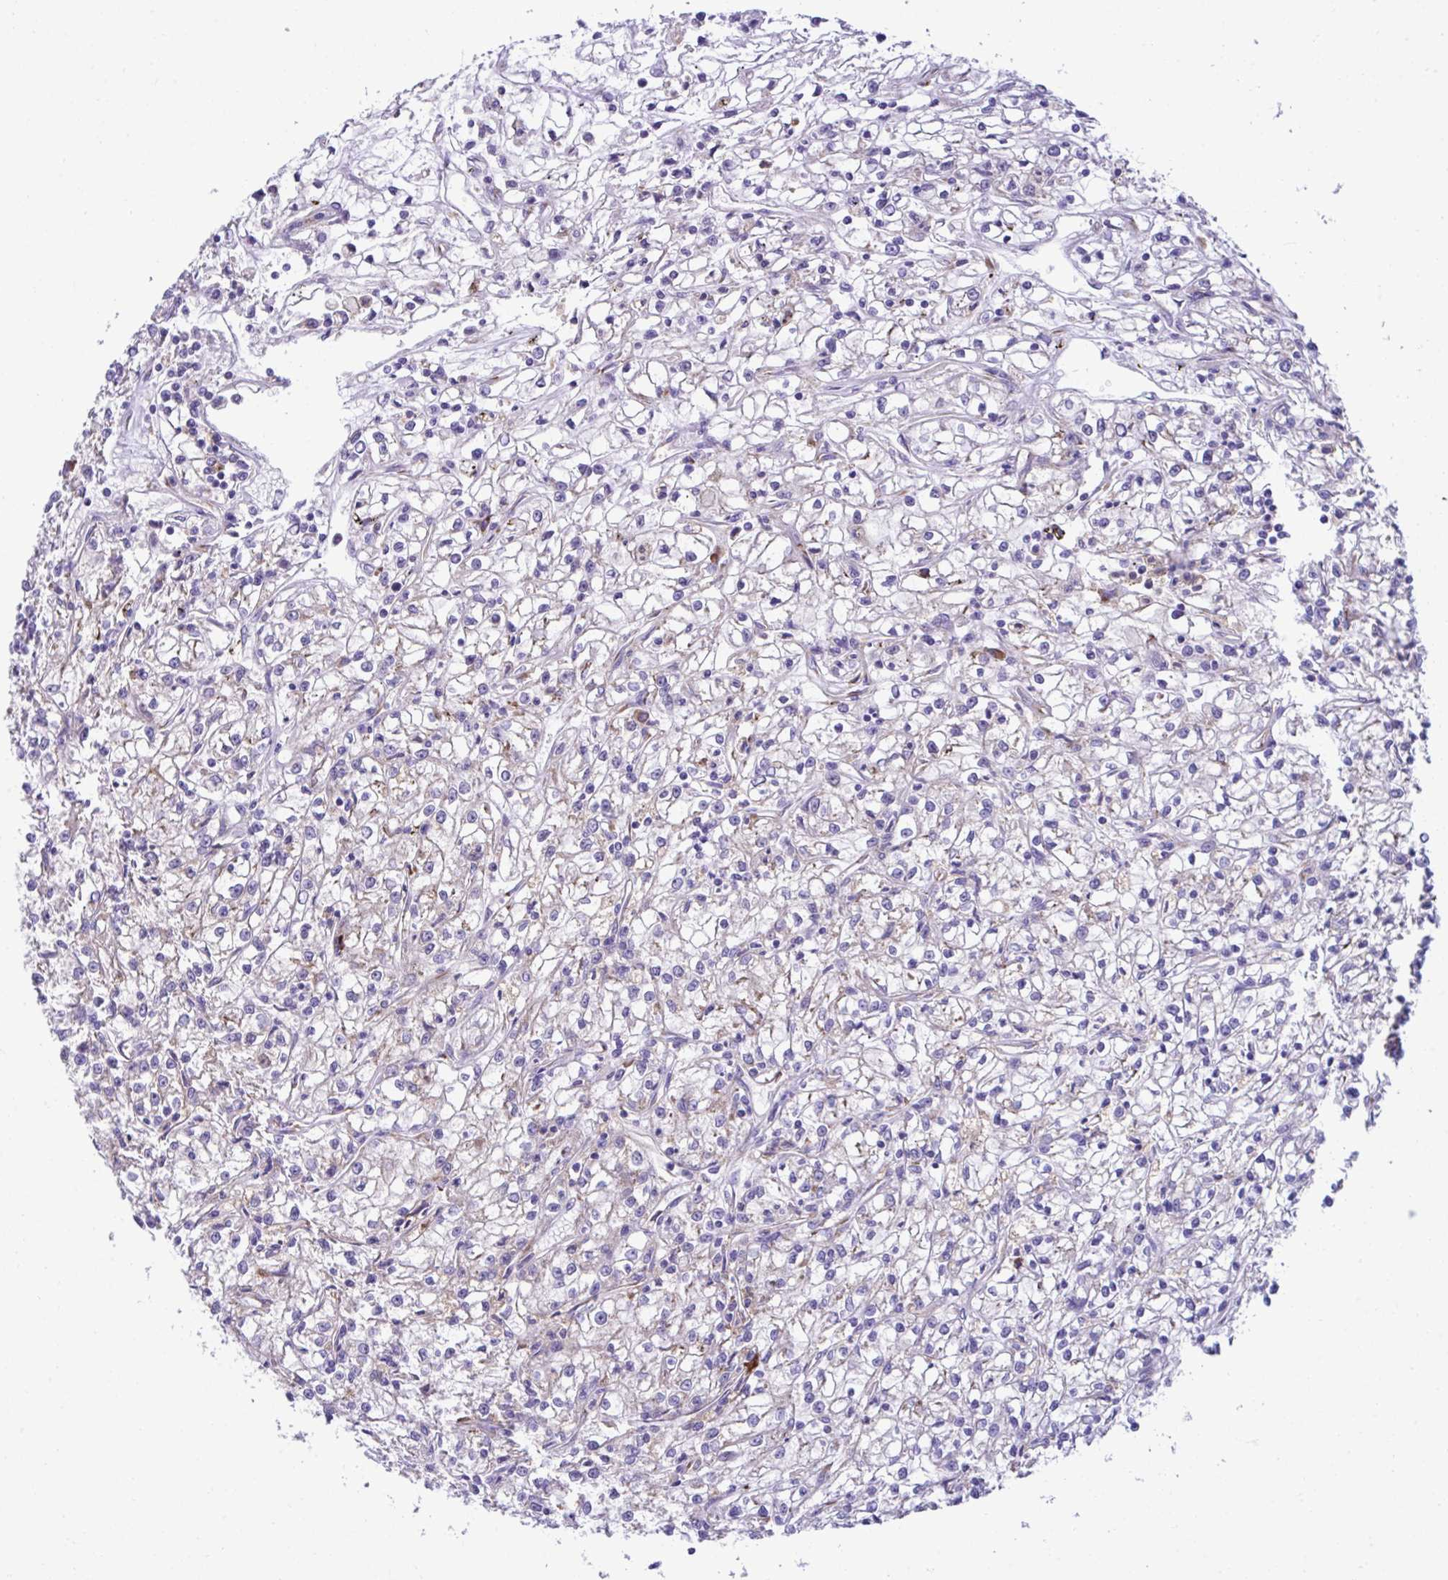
{"staining": {"intensity": "negative", "quantity": "none", "location": "none"}, "tissue": "renal cancer", "cell_type": "Tumor cells", "image_type": "cancer", "snomed": [{"axis": "morphology", "description": "Adenocarcinoma, NOS"}, {"axis": "topography", "description": "Kidney"}], "caption": "Renal cancer was stained to show a protein in brown. There is no significant staining in tumor cells.", "gene": "RPL7", "patient": {"sex": "female", "age": 59}}